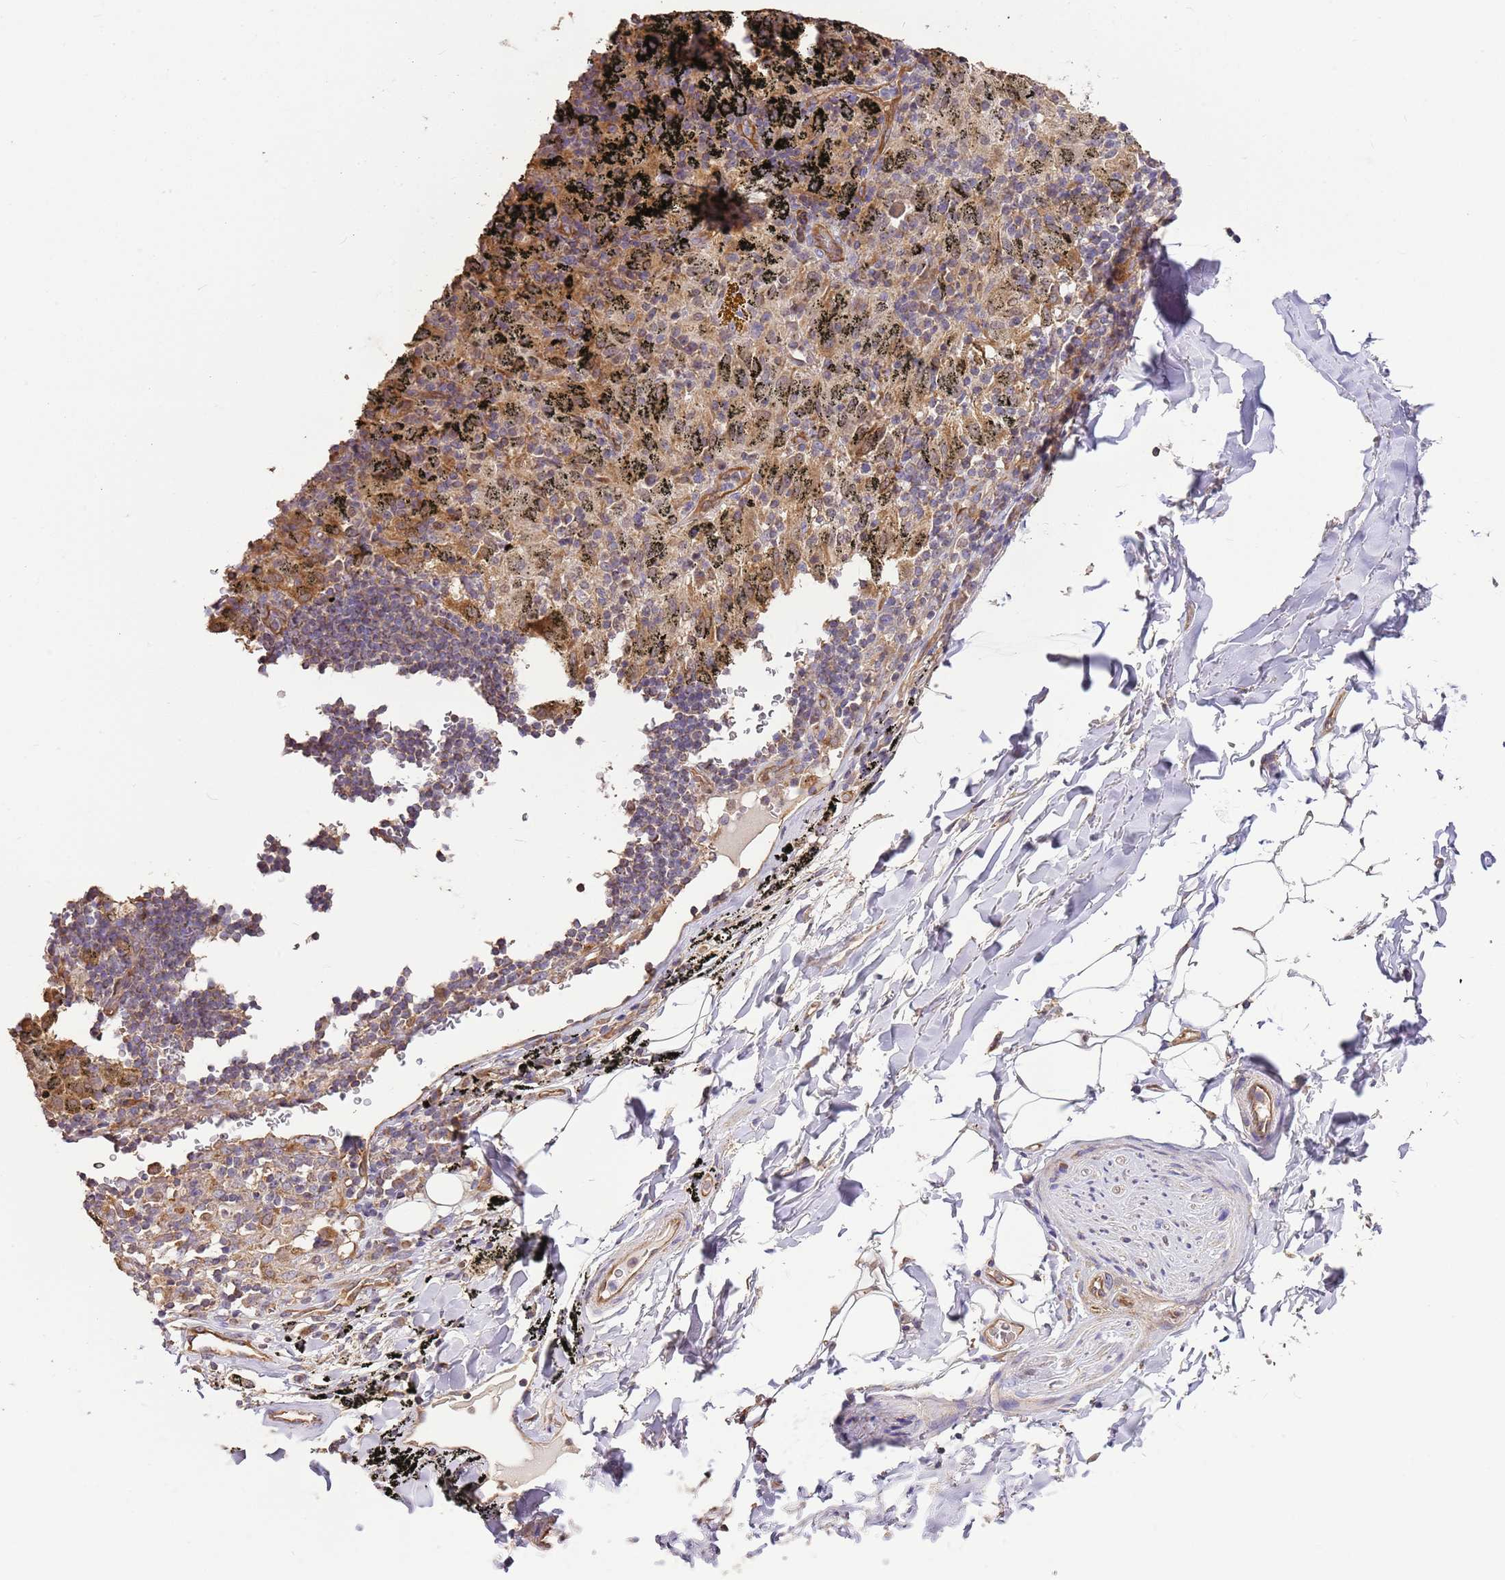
{"staining": {"intensity": "negative", "quantity": "none", "location": "none"}, "tissue": "adipose tissue", "cell_type": "Adipocytes", "image_type": "normal", "snomed": [{"axis": "morphology", "description": "Normal tissue, NOS"}, {"axis": "topography", "description": "Lymph node"}, {"axis": "topography", "description": "Bronchus"}], "caption": "This is a image of immunohistochemistry staining of benign adipose tissue, which shows no expression in adipocytes. Nuclei are stained in blue.", "gene": "DOCK9", "patient": {"sex": "male", "age": 63}}